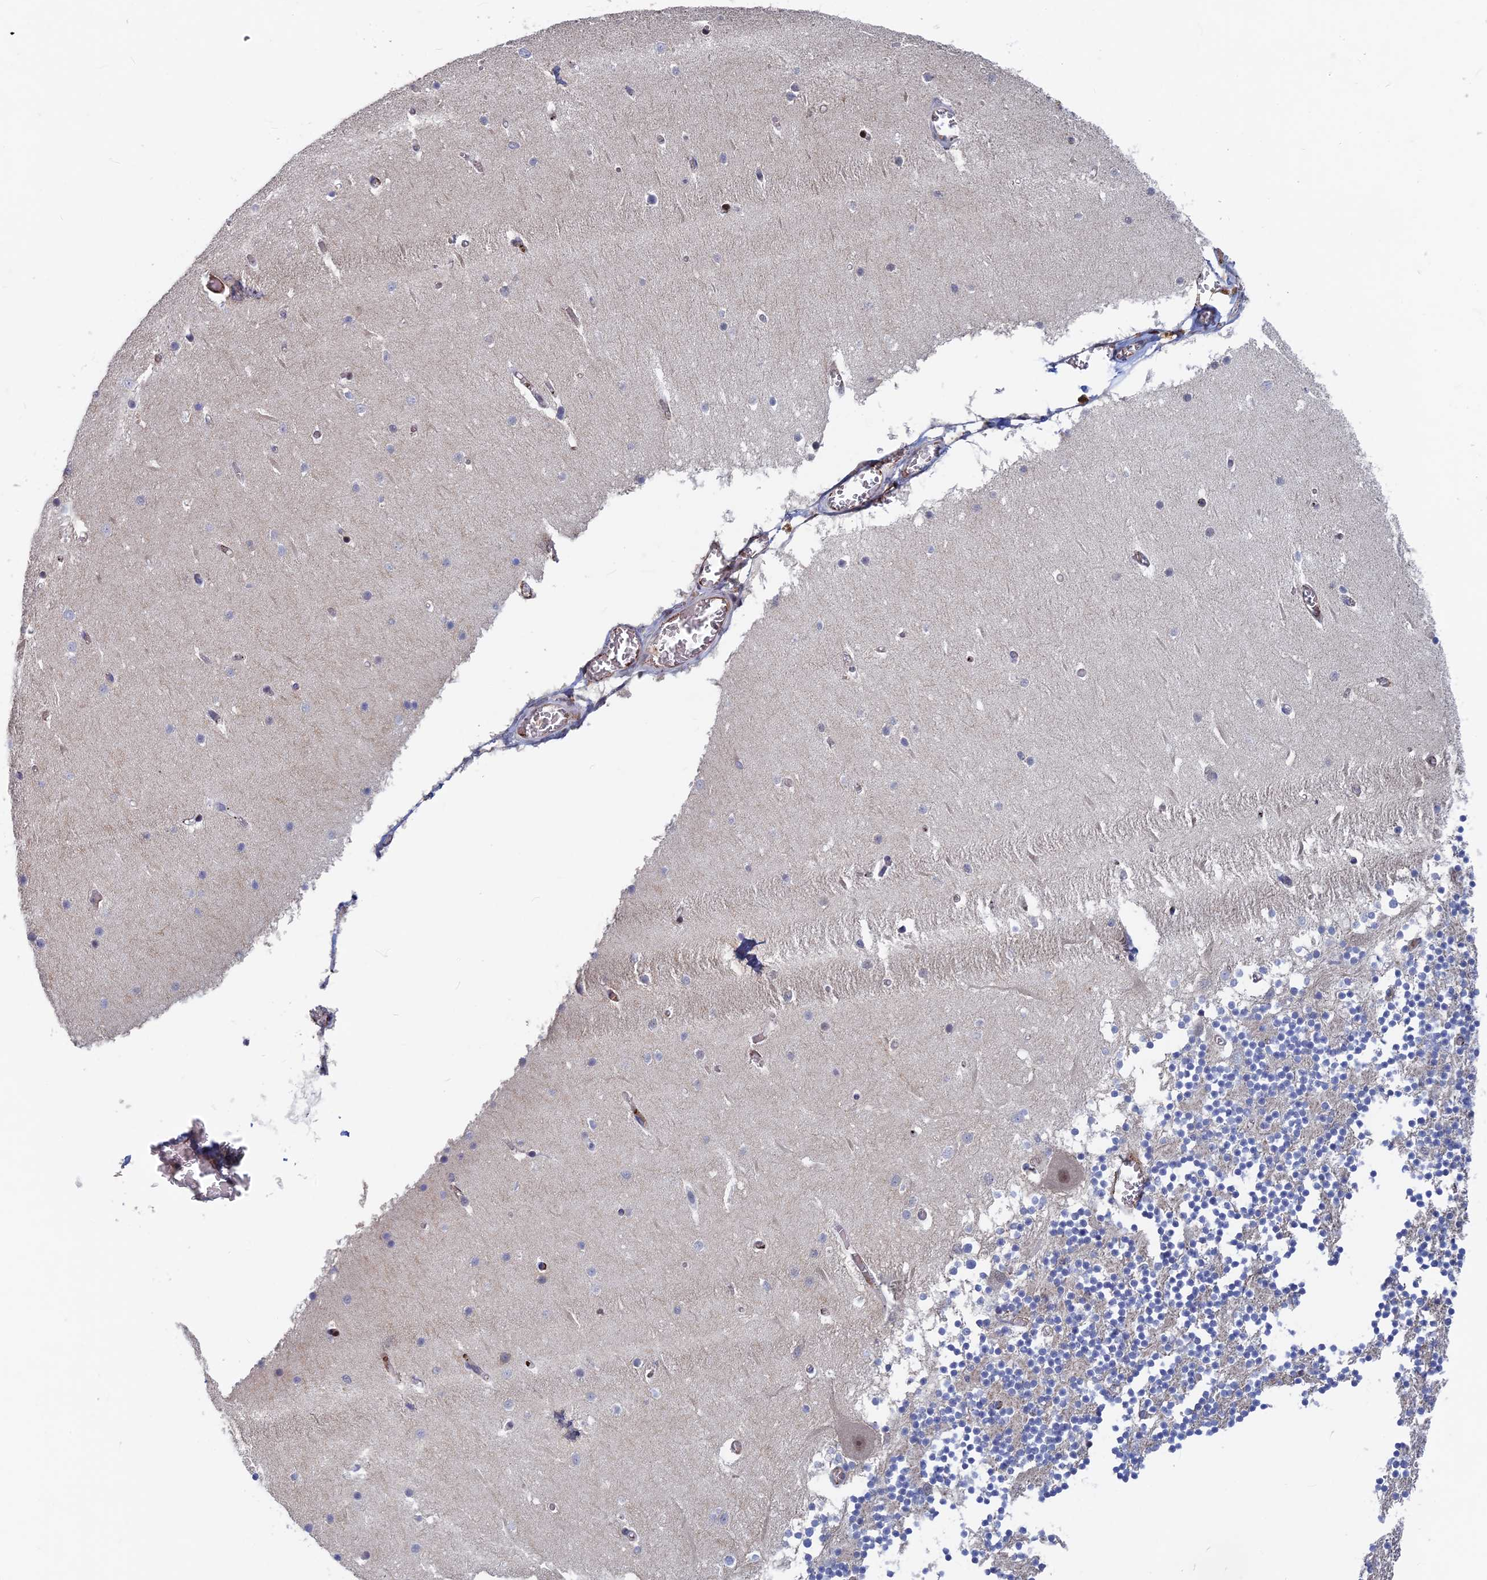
{"staining": {"intensity": "negative", "quantity": "none", "location": "none"}, "tissue": "cerebellum", "cell_type": "Cells in granular layer", "image_type": "normal", "snomed": [{"axis": "morphology", "description": "Normal tissue, NOS"}, {"axis": "topography", "description": "Cerebellum"}], "caption": "Cells in granular layer show no significant protein positivity in normal cerebellum. (Stains: DAB IHC with hematoxylin counter stain, Microscopy: brightfield microscopy at high magnification).", "gene": "SH3D21", "patient": {"sex": "female", "age": 28}}